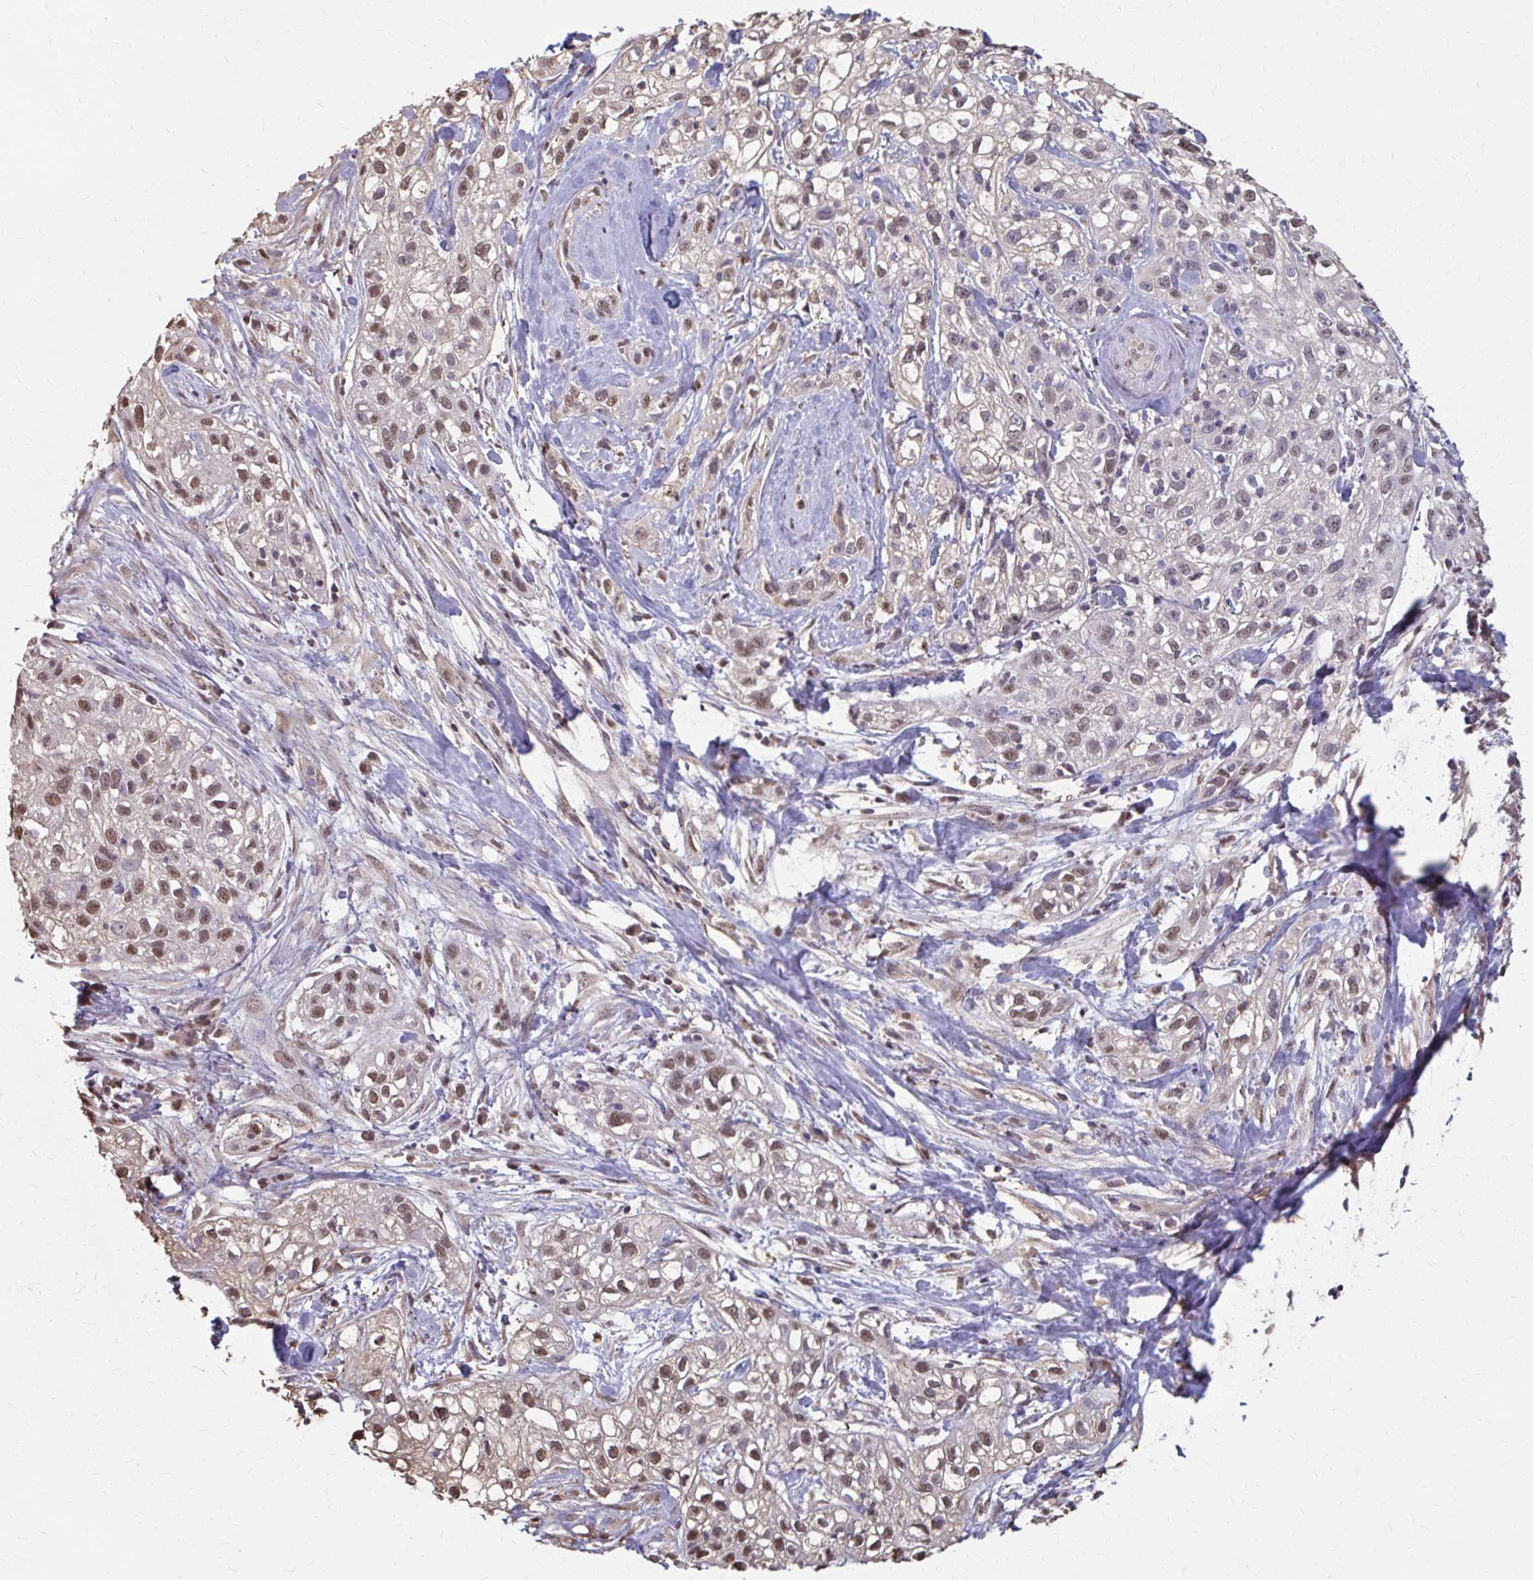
{"staining": {"intensity": "moderate", "quantity": "25%-75%", "location": "nuclear"}, "tissue": "skin cancer", "cell_type": "Tumor cells", "image_type": "cancer", "snomed": [{"axis": "morphology", "description": "Squamous cell carcinoma, NOS"}, {"axis": "topography", "description": "Skin"}], "caption": "The histopathology image exhibits a brown stain indicating the presence of a protein in the nuclear of tumor cells in skin cancer. The staining was performed using DAB, with brown indicating positive protein expression. Nuclei are stained blue with hematoxylin.", "gene": "ING4", "patient": {"sex": "male", "age": 82}}